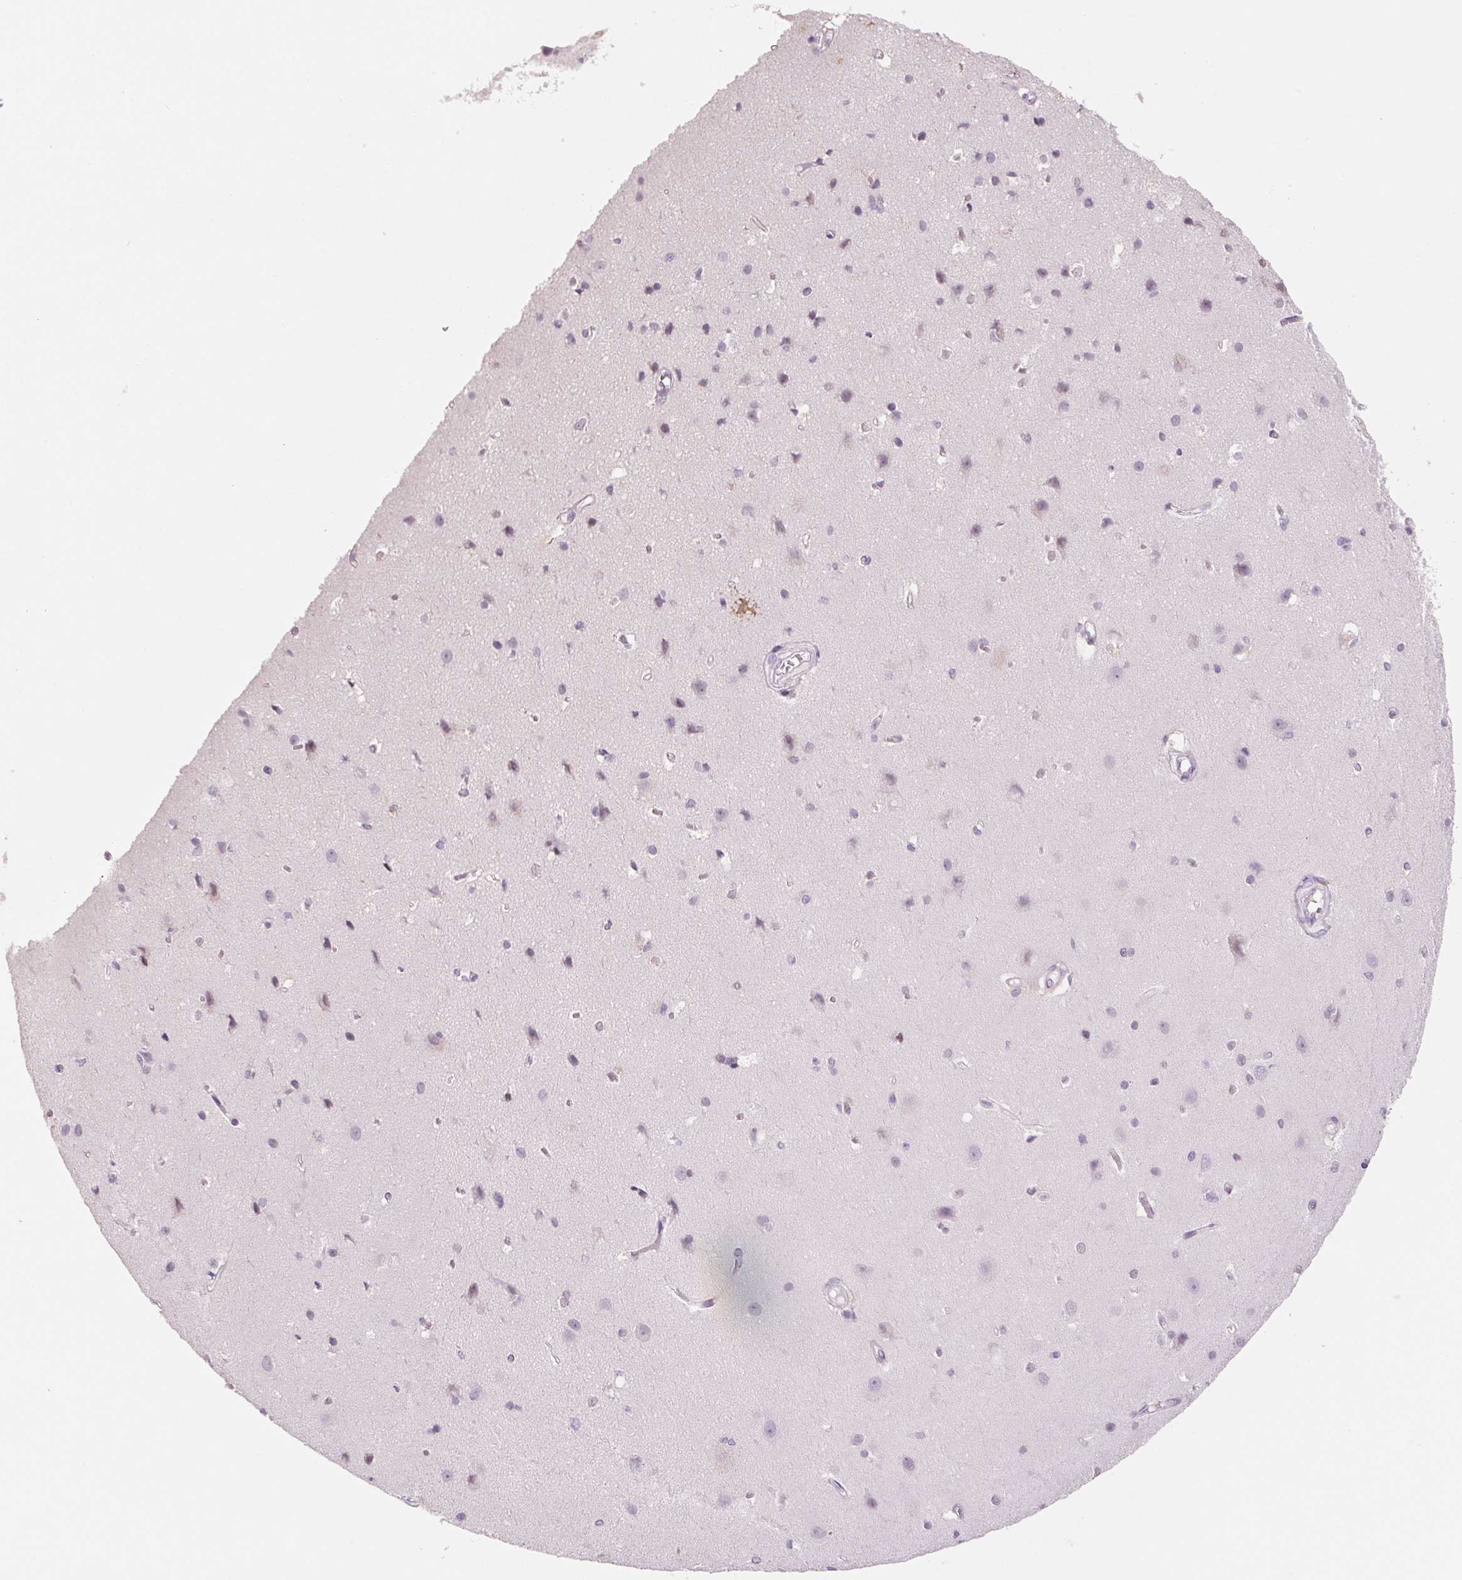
{"staining": {"intensity": "negative", "quantity": "none", "location": "none"}, "tissue": "cerebral cortex", "cell_type": "Endothelial cells", "image_type": "normal", "snomed": [{"axis": "morphology", "description": "Normal tissue, NOS"}, {"axis": "topography", "description": "Cerebral cortex"}], "caption": "High magnification brightfield microscopy of unremarkable cerebral cortex stained with DAB (3,3'-diaminobenzidine) (brown) and counterstained with hematoxylin (blue): endothelial cells show no significant expression.", "gene": "MPO", "patient": {"sex": "male", "age": 37}}